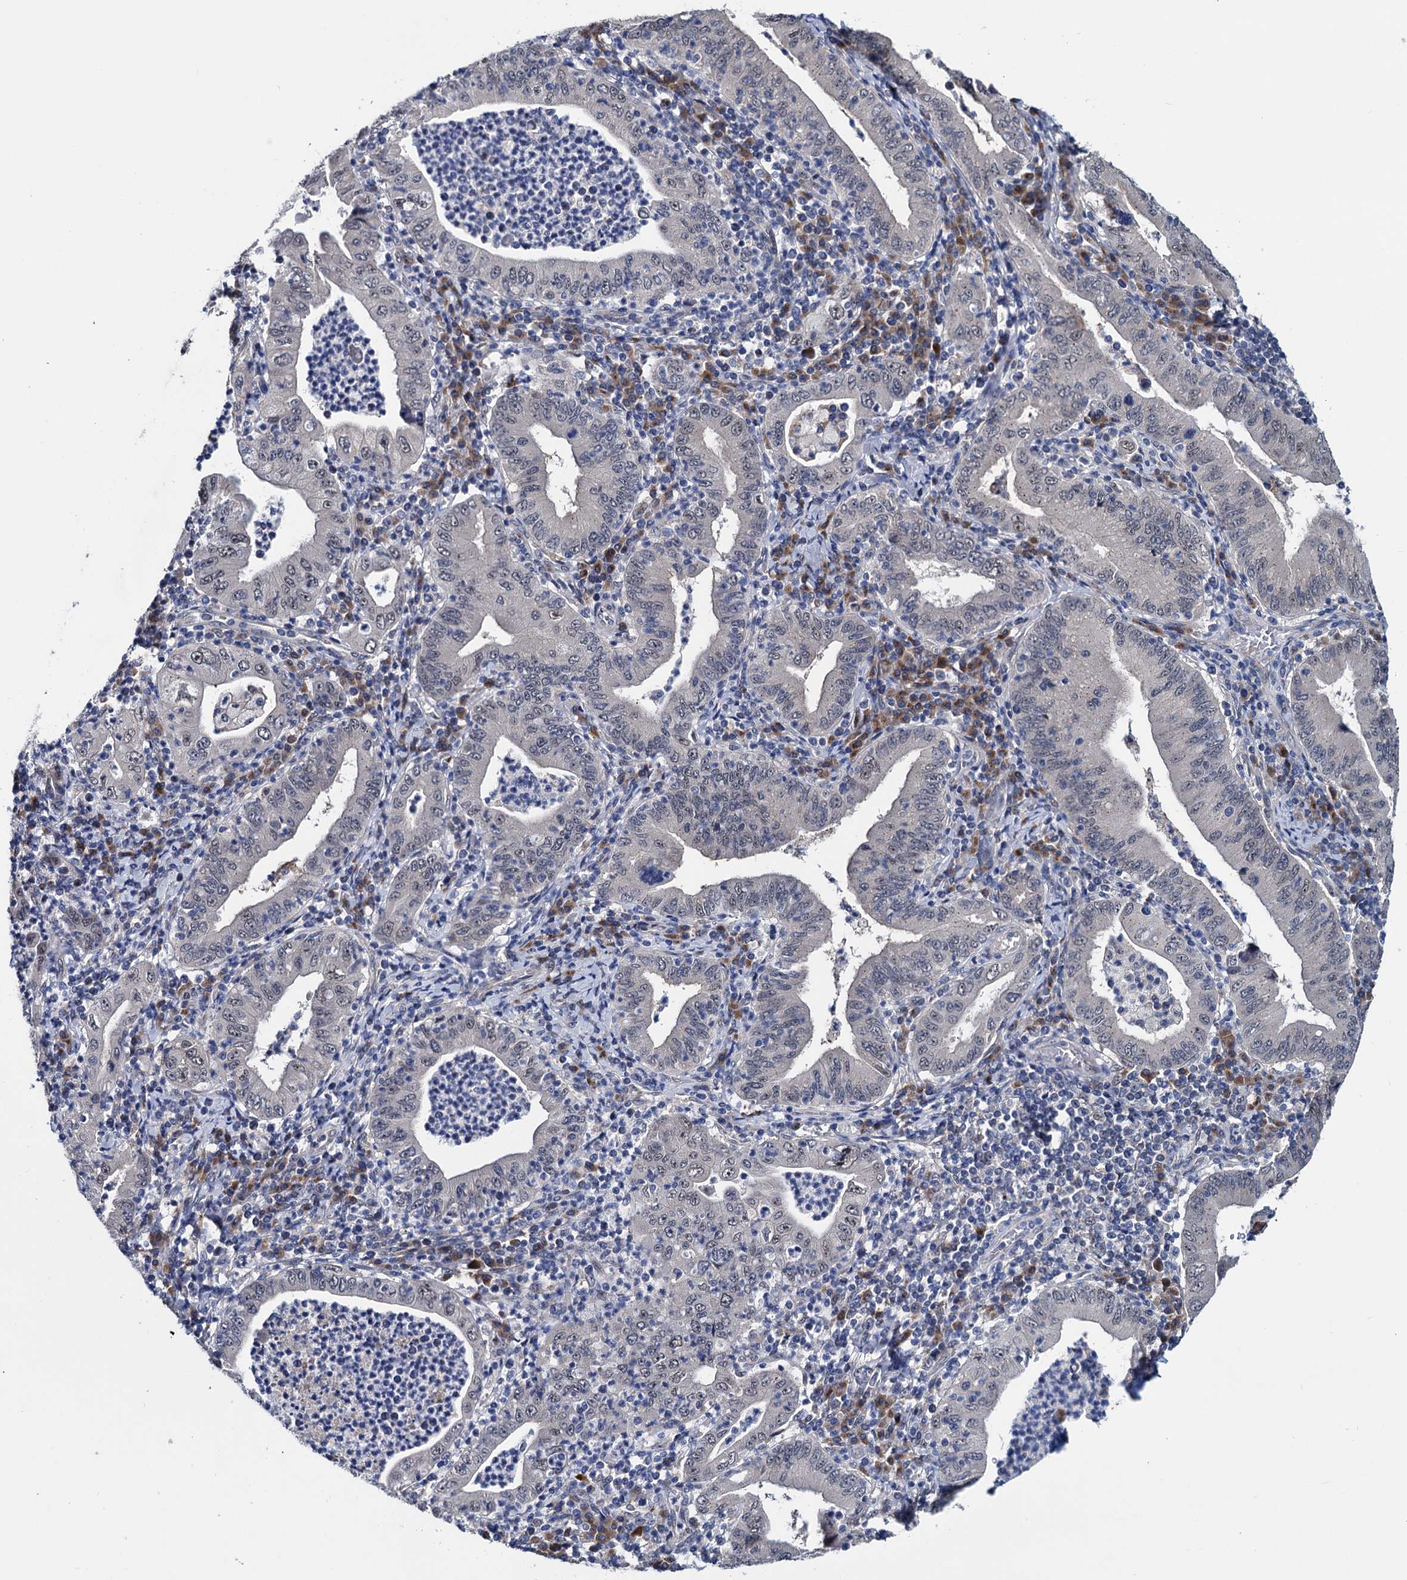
{"staining": {"intensity": "negative", "quantity": "none", "location": "none"}, "tissue": "stomach cancer", "cell_type": "Tumor cells", "image_type": "cancer", "snomed": [{"axis": "morphology", "description": "Normal tissue, NOS"}, {"axis": "morphology", "description": "Adenocarcinoma, NOS"}, {"axis": "topography", "description": "Esophagus"}, {"axis": "topography", "description": "Stomach, upper"}, {"axis": "topography", "description": "Peripheral nerve tissue"}], "caption": "Immunohistochemistry (IHC) image of human stomach adenocarcinoma stained for a protein (brown), which displays no positivity in tumor cells. (Brightfield microscopy of DAB immunohistochemistry at high magnification).", "gene": "EYA4", "patient": {"sex": "male", "age": 62}}